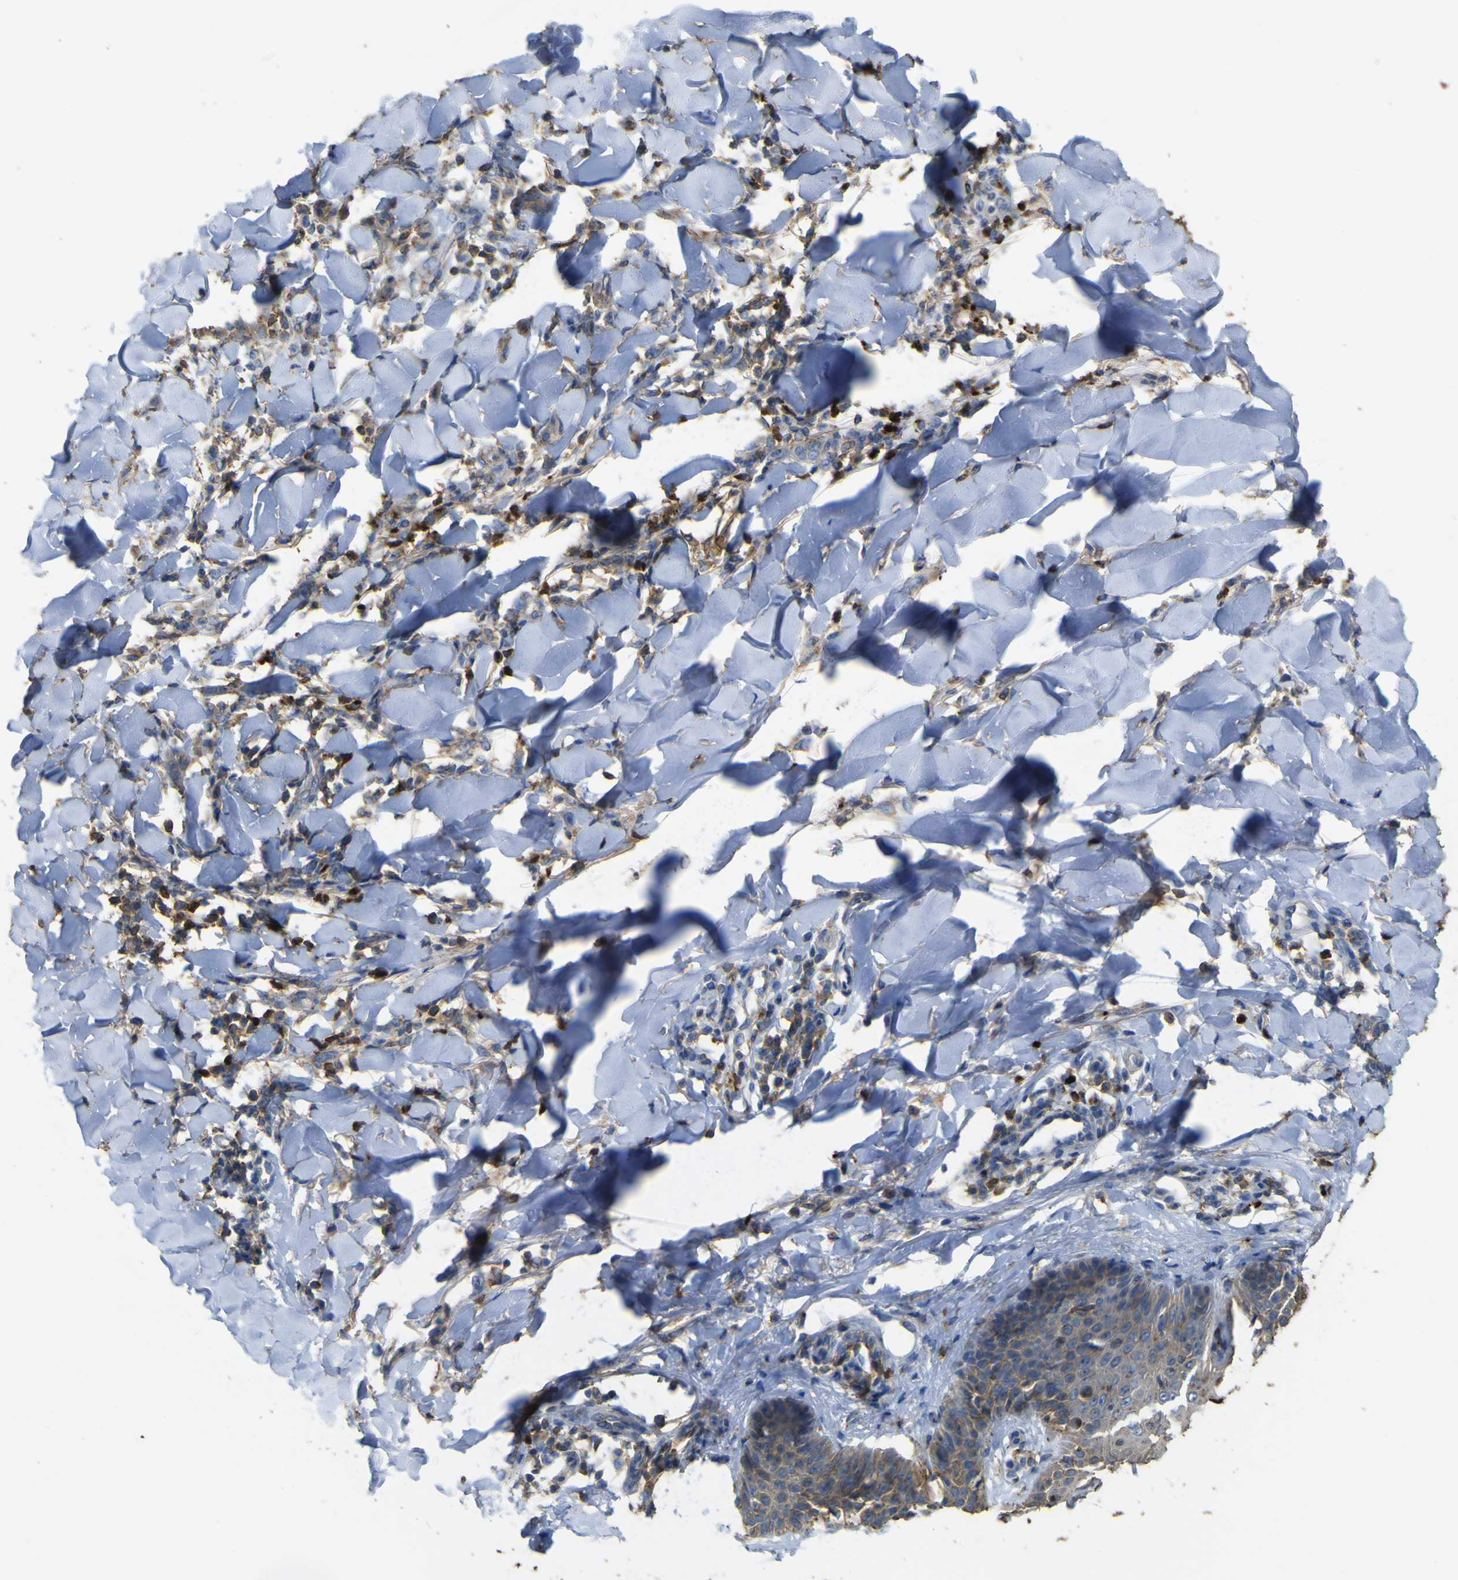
{"staining": {"intensity": "moderate", "quantity": ">75%", "location": "cytoplasmic/membranous"}, "tissue": "skin cancer", "cell_type": "Tumor cells", "image_type": "cancer", "snomed": [{"axis": "morphology", "description": "Squamous cell carcinoma, NOS"}, {"axis": "topography", "description": "Skin"}], "caption": "IHC (DAB) staining of human squamous cell carcinoma (skin) exhibits moderate cytoplasmic/membranous protein expression in approximately >75% of tumor cells. Nuclei are stained in blue.", "gene": "ACSL3", "patient": {"sex": "male", "age": 24}}